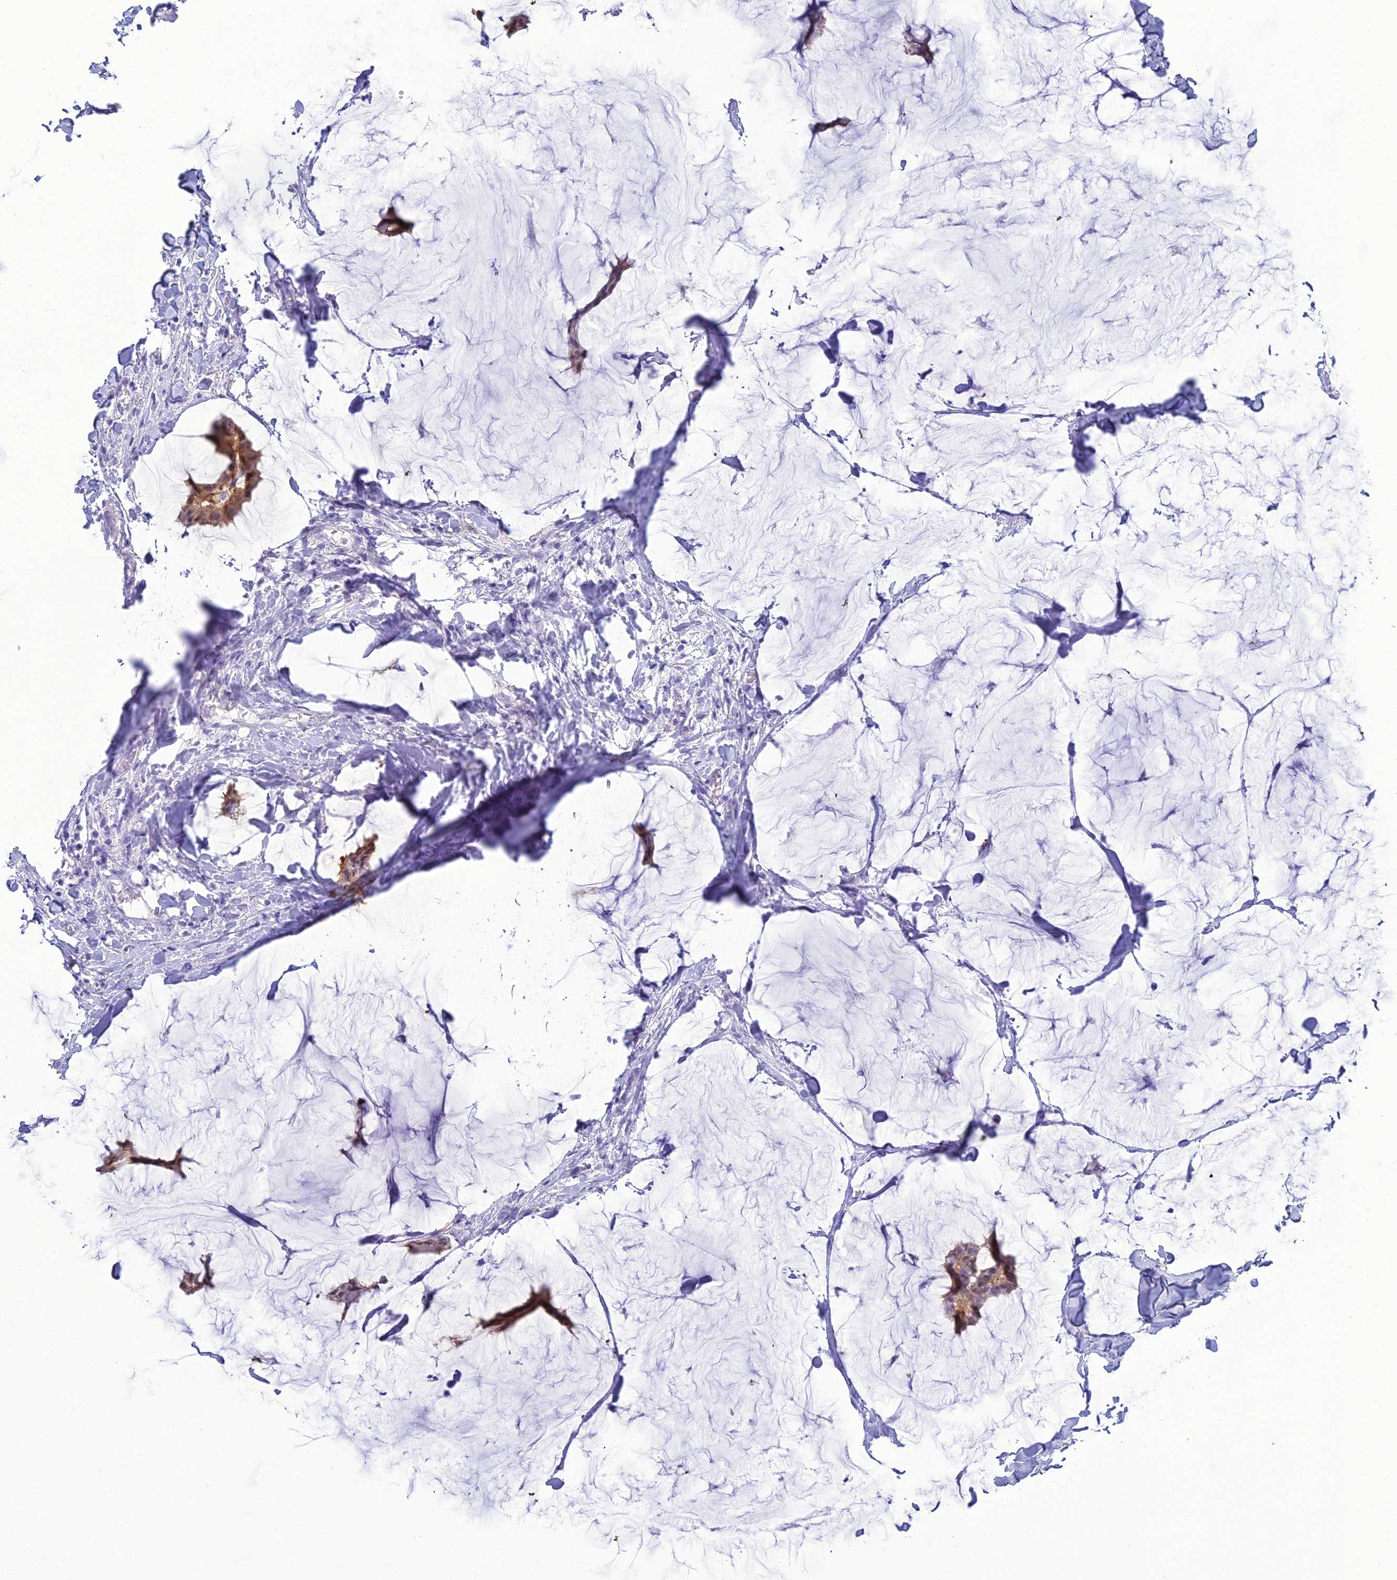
{"staining": {"intensity": "moderate", "quantity": ">75%", "location": "cytoplasmic/membranous"}, "tissue": "breast cancer", "cell_type": "Tumor cells", "image_type": "cancer", "snomed": [{"axis": "morphology", "description": "Duct carcinoma"}, {"axis": "topography", "description": "Breast"}], "caption": "A brown stain highlights moderate cytoplasmic/membranous expression of a protein in breast invasive ductal carcinoma tumor cells.", "gene": "GNPNAT1", "patient": {"sex": "female", "age": 93}}